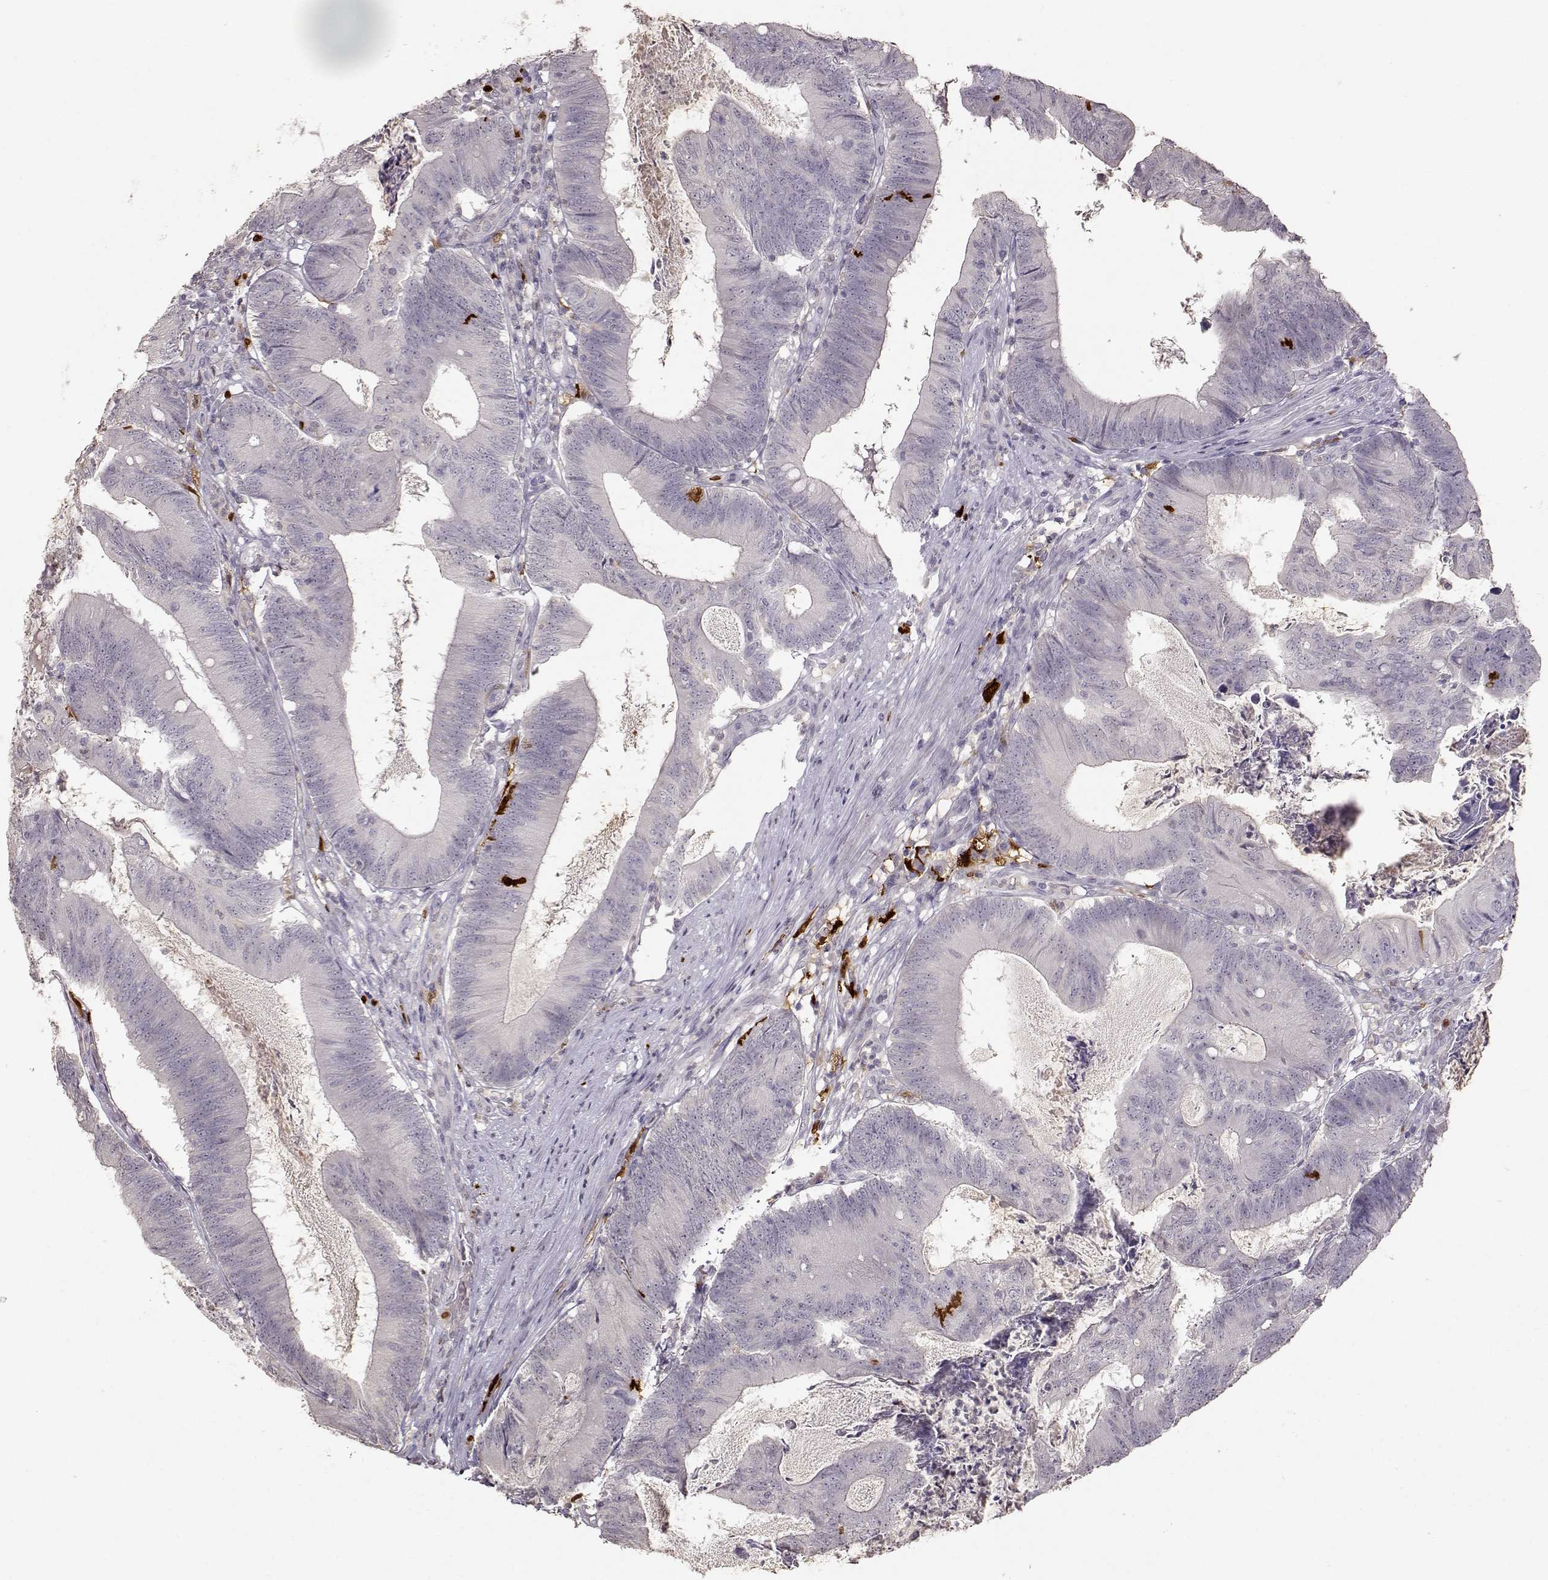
{"staining": {"intensity": "negative", "quantity": "none", "location": "none"}, "tissue": "colorectal cancer", "cell_type": "Tumor cells", "image_type": "cancer", "snomed": [{"axis": "morphology", "description": "Adenocarcinoma, NOS"}, {"axis": "topography", "description": "Colon"}], "caption": "Tumor cells show no significant protein staining in colorectal cancer (adenocarcinoma). (Brightfield microscopy of DAB (3,3'-diaminobenzidine) immunohistochemistry at high magnification).", "gene": "S100B", "patient": {"sex": "female", "age": 70}}